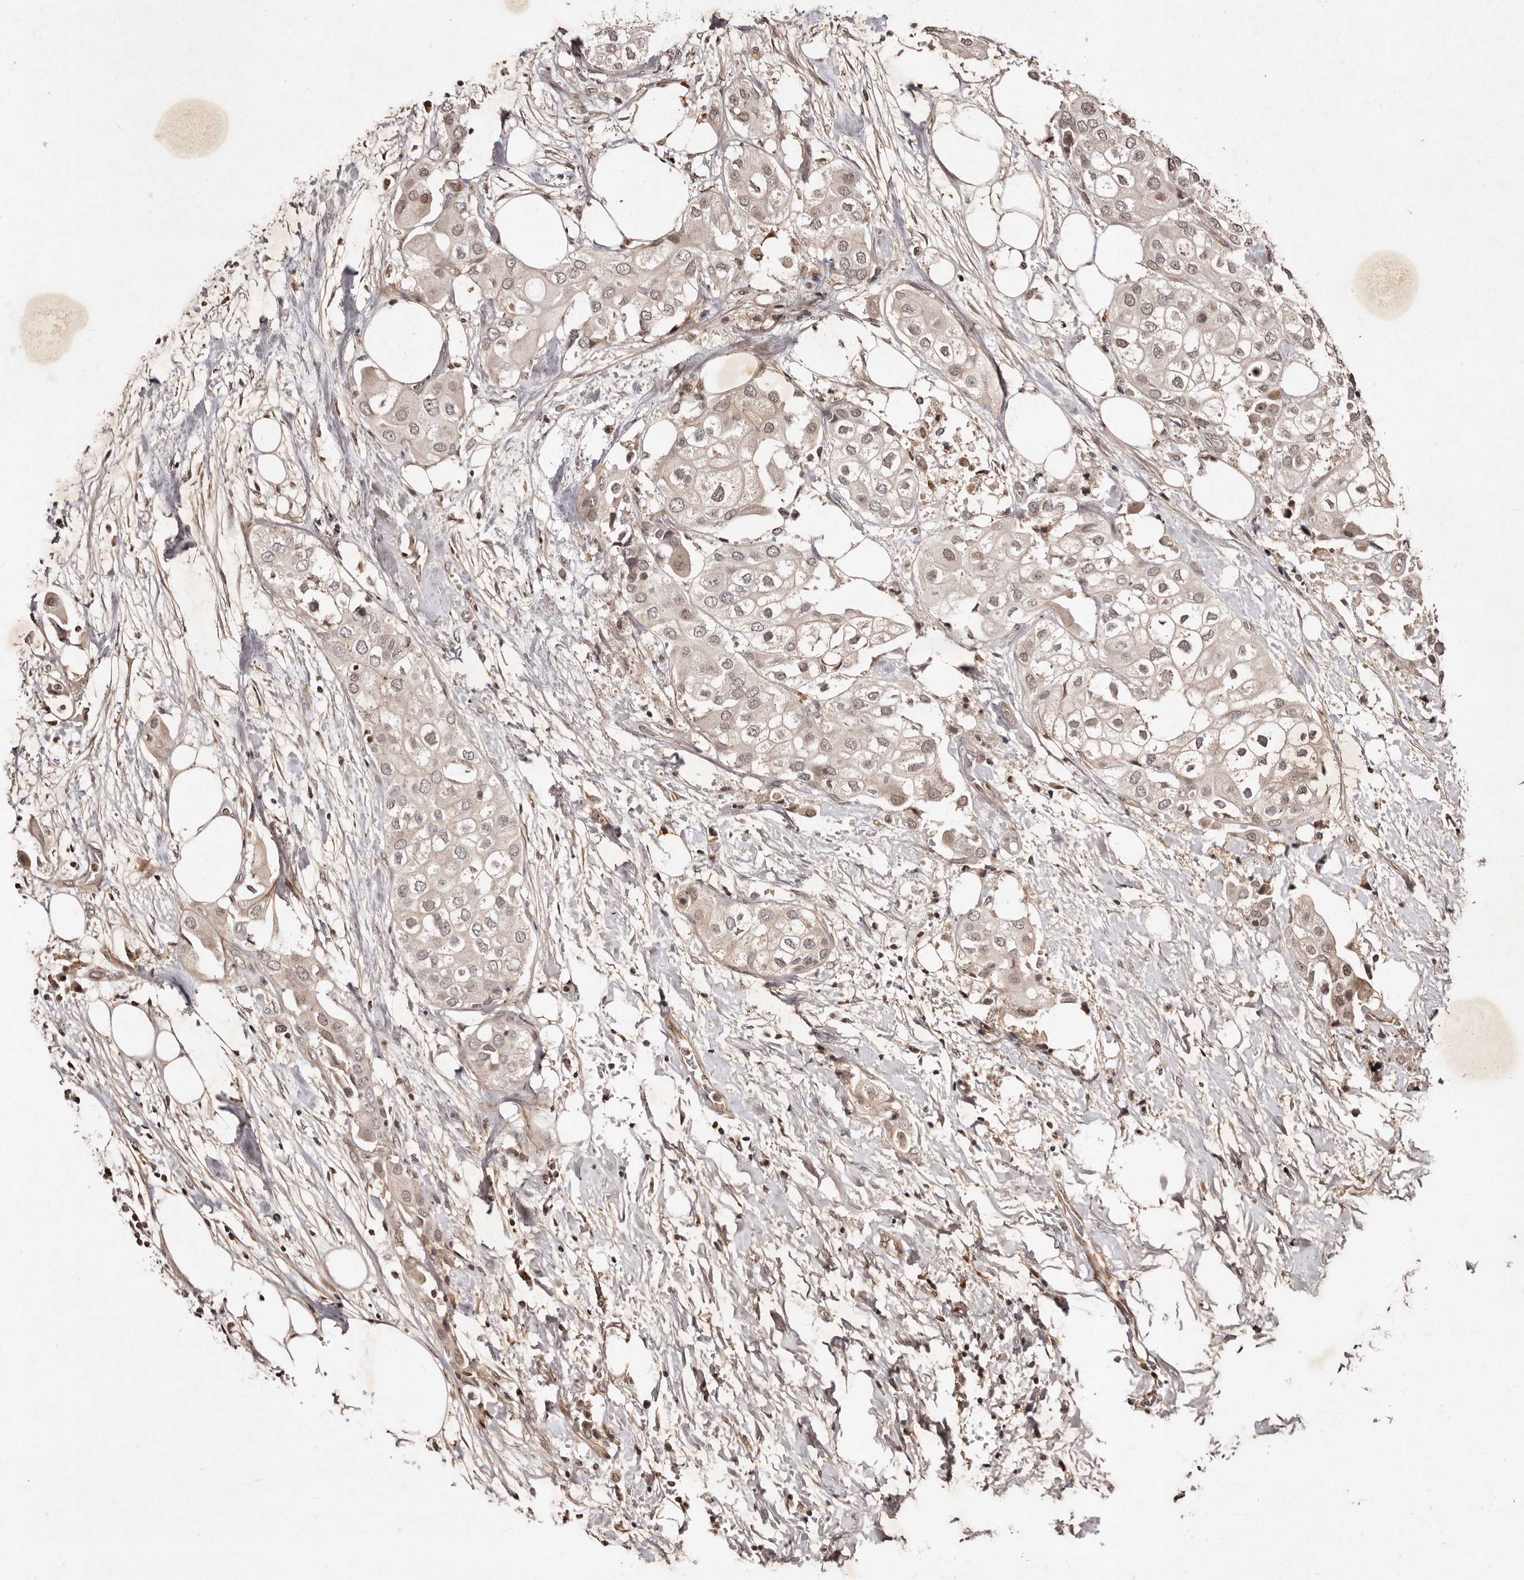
{"staining": {"intensity": "weak", "quantity": ">75%", "location": "nuclear"}, "tissue": "urothelial cancer", "cell_type": "Tumor cells", "image_type": "cancer", "snomed": [{"axis": "morphology", "description": "Urothelial carcinoma, High grade"}, {"axis": "topography", "description": "Urinary bladder"}], "caption": "About >75% of tumor cells in human urothelial cancer show weak nuclear protein positivity as visualized by brown immunohistochemical staining.", "gene": "LCORL", "patient": {"sex": "male", "age": 64}}